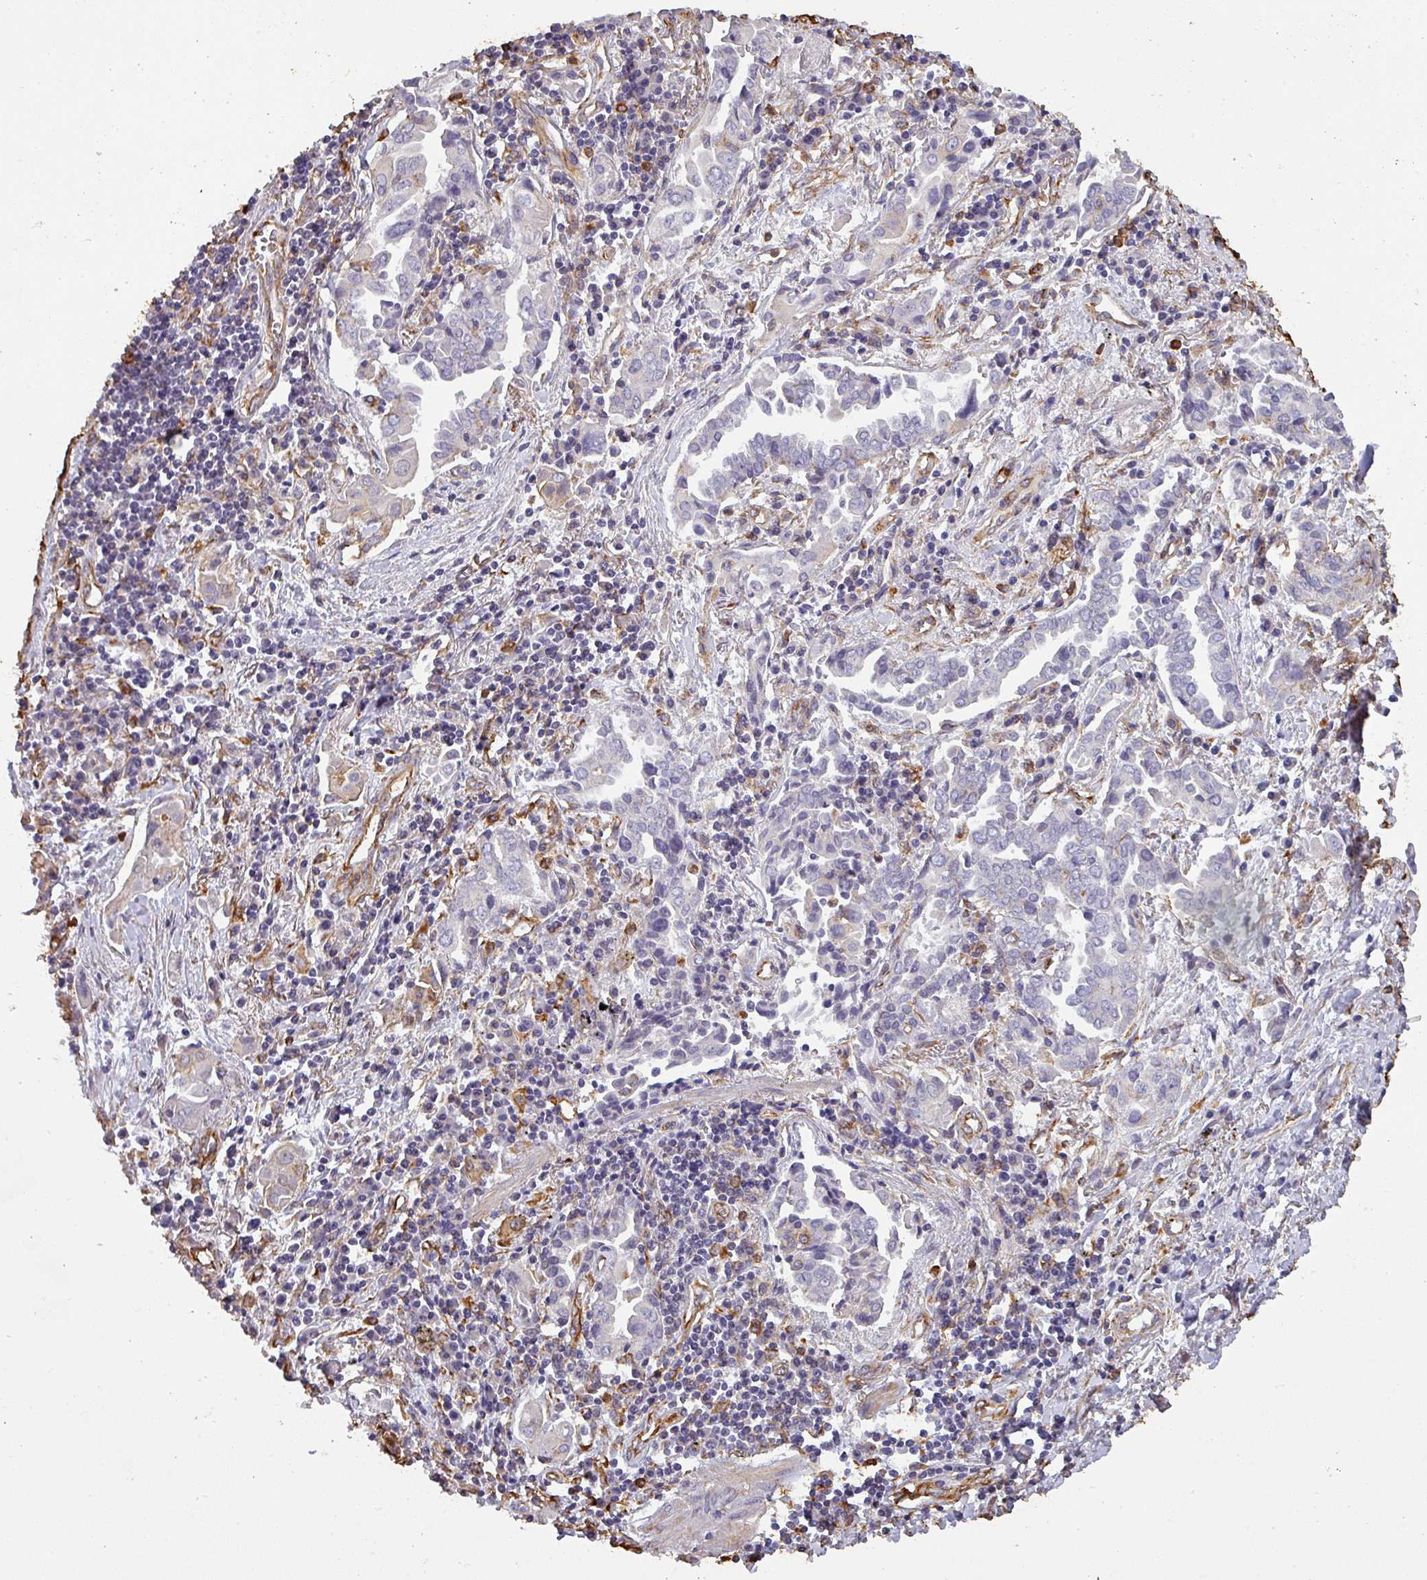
{"staining": {"intensity": "negative", "quantity": "none", "location": "none"}, "tissue": "lung cancer", "cell_type": "Tumor cells", "image_type": "cancer", "snomed": [{"axis": "morphology", "description": "Adenocarcinoma, NOS"}, {"axis": "topography", "description": "Lung"}], "caption": "This histopathology image is of adenocarcinoma (lung) stained with immunohistochemistry to label a protein in brown with the nuclei are counter-stained blue. There is no expression in tumor cells.", "gene": "ZNF280C", "patient": {"sex": "male", "age": 76}}